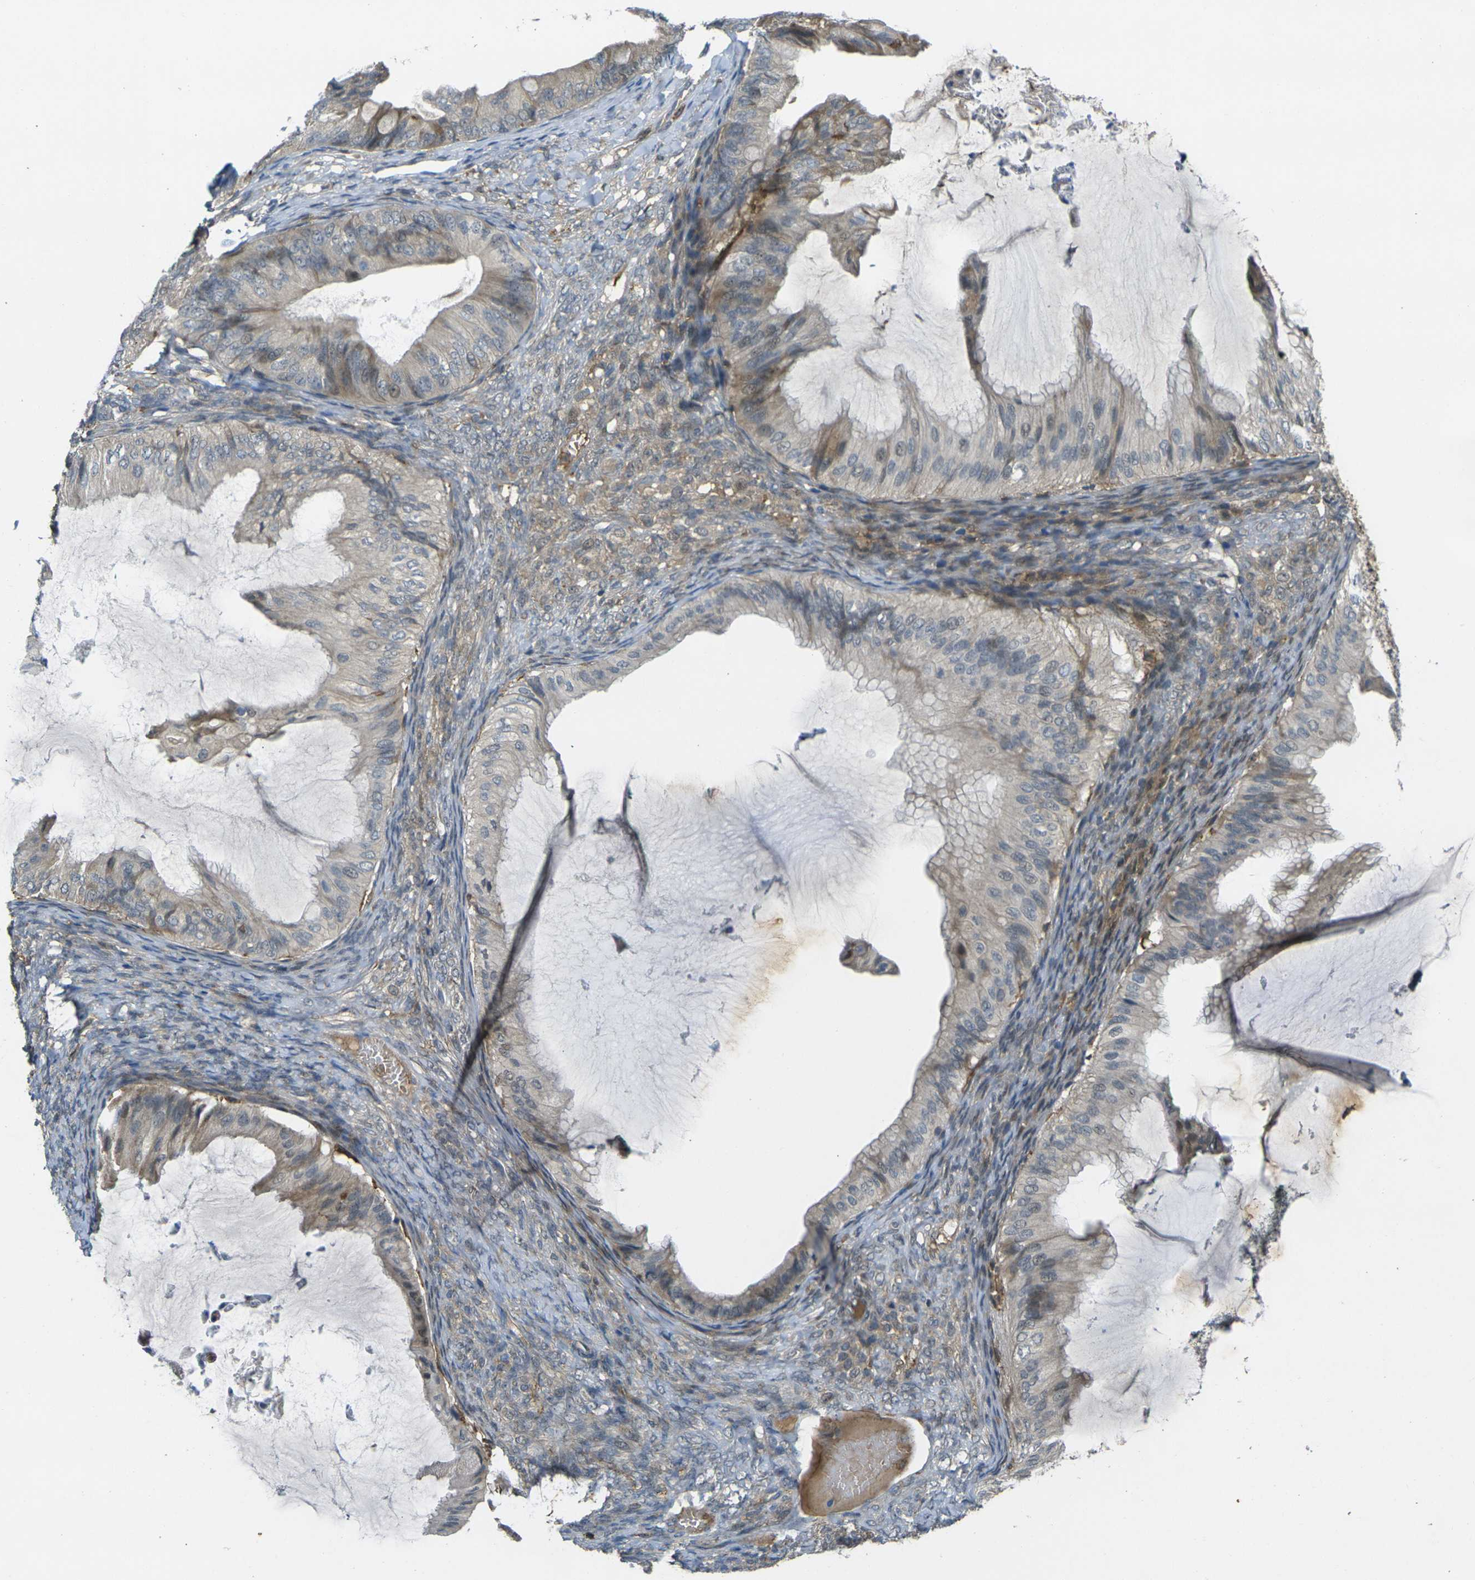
{"staining": {"intensity": "weak", "quantity": ">75%", "location": "cytoplasmic/membranous"}, "tissue": "ovarian cancer", "cell_type": "Tumor cells", "image_type": "cancer", "snomed": [{"axis": "morphology", "description": "Cystadenocarcinoma, mucinous, NOS"}, {"axis": "topography", "description": "Ovary"}], "caption": "This micrograph demonstrates immunohistochemistry (IHC) staining of ovarian cancer, with low weak cytoplasmic/membranous staining in approximately >75% of tumor cells.", "gene": "PIGL", "patient": {"sex": "female", "age": 61}}